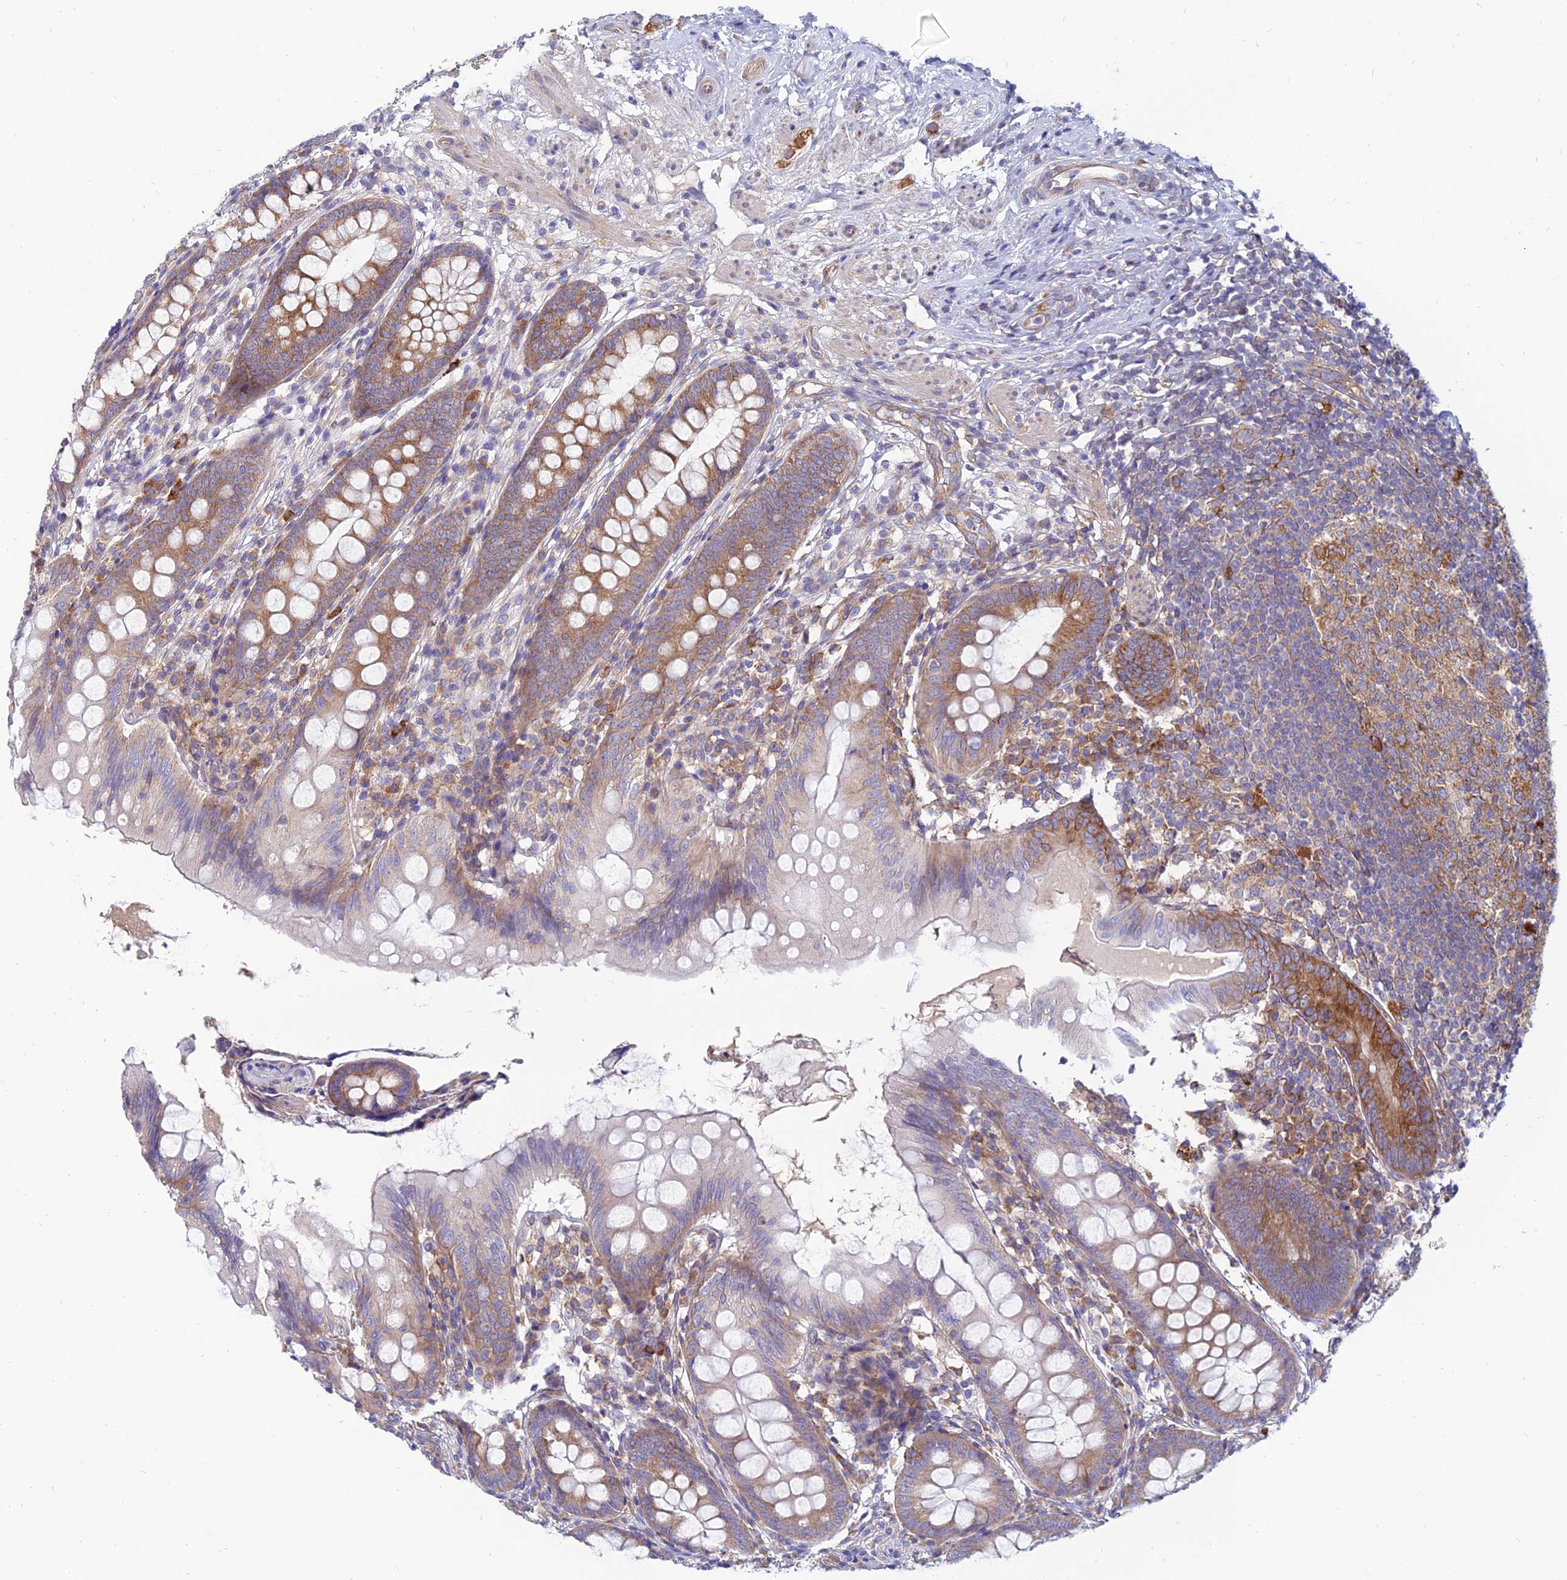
{"staining": {"intensity": "moderate", "quantity": ">75%", "location": "cytoplasmic/membranous"}, "tissue": "appendix", "cell_type": "Glandular cells", "image_type": "normal", "snomed": [{"axis": "morphology", "description": "Normal tissue, NOS"}, {"axis": "topography", "description": "Appendix"}], "caption": "Appendix stained with DAB (3,3'-diaminobenzidine) immunohistochemistry (IHC) demonstrates medium levels of moderate cytoplasmic/membranous expression in approximately >75% of glandular cells. Immunohistochemistry stains the protein in brown and the nuclei are stained blue.", "gene": "TXLNA", "patient": {"sex": "female", "age": 51}}